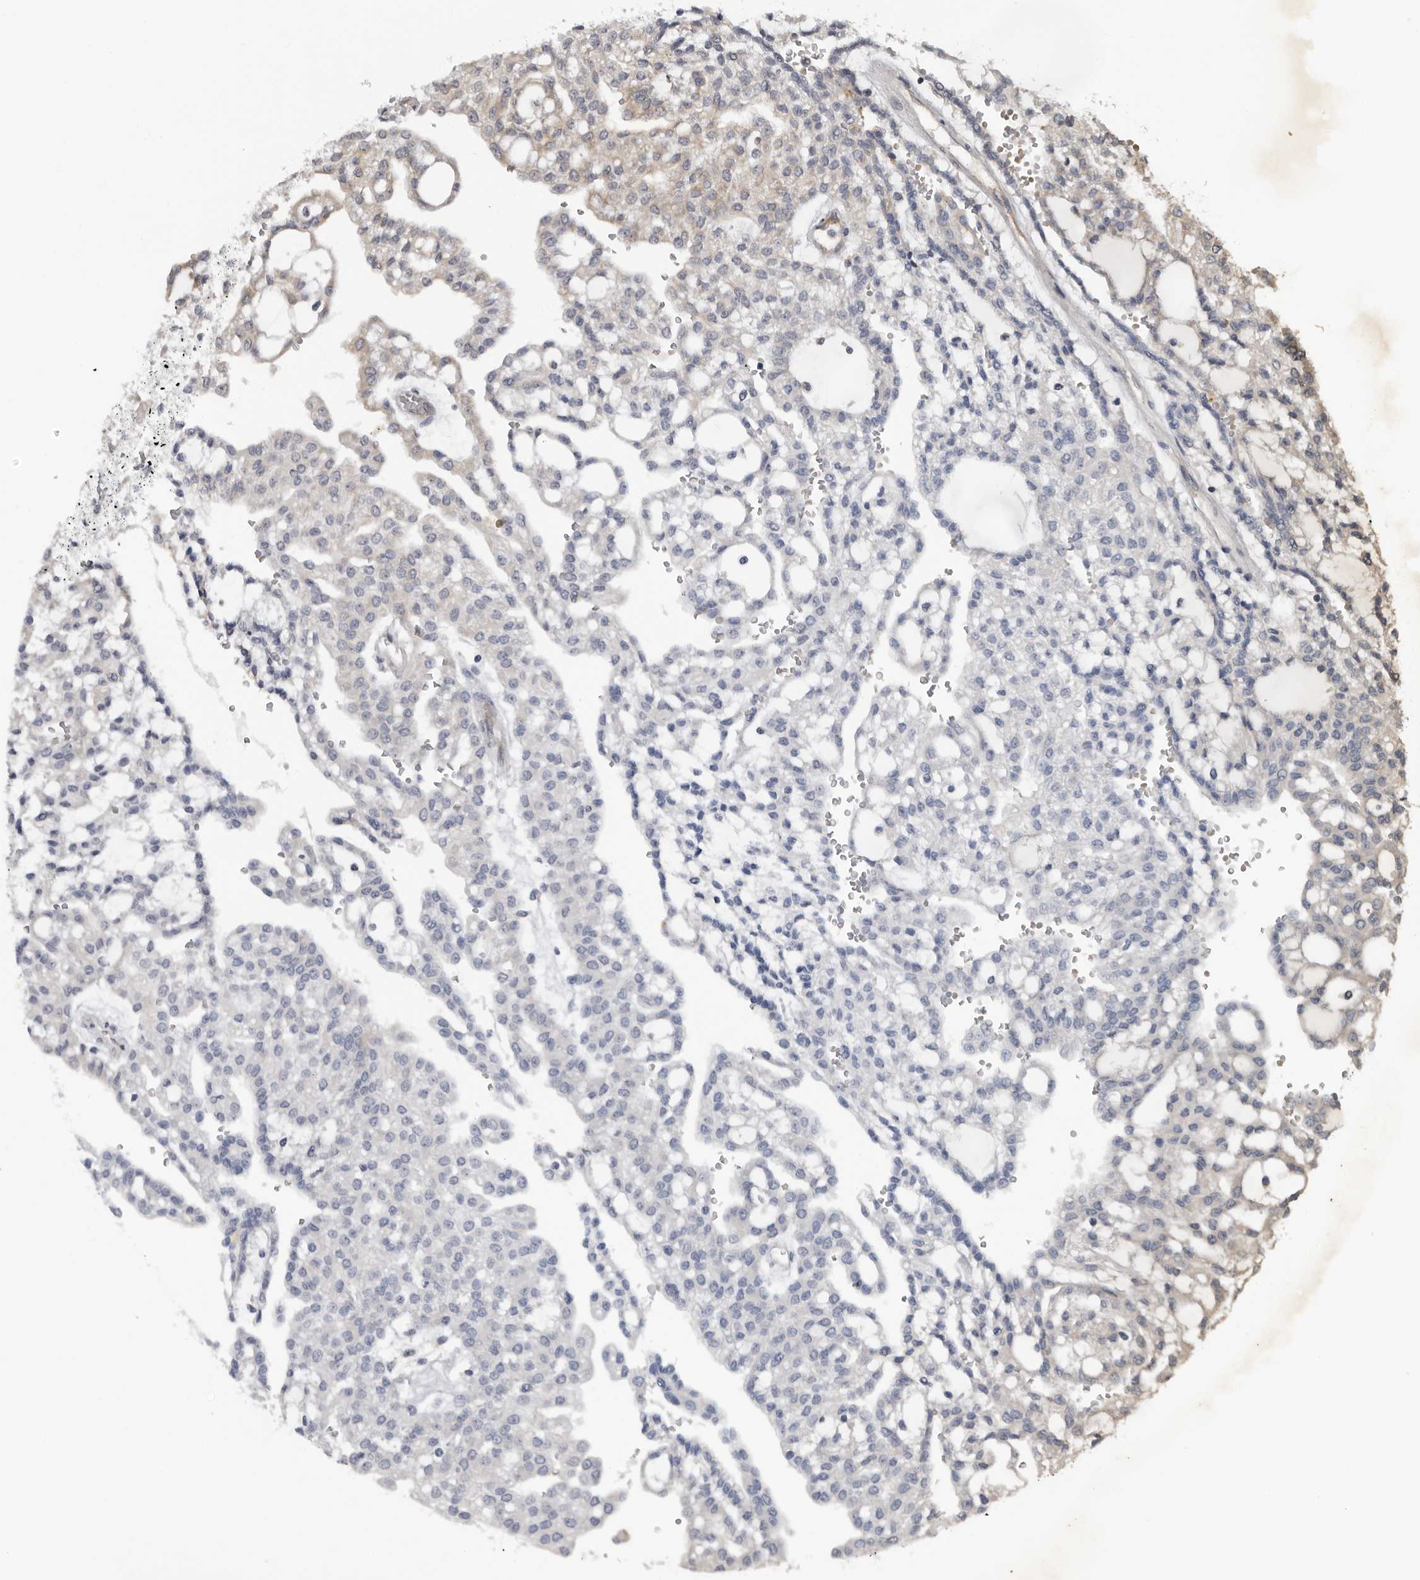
{"staining": {"intensity": "weak", "quantity": "25%-75%", "location": "cytoplasmic/membranous"}, "tissue": "renal cancer", "cell_type": "Tumor cells", "image_type": "cancer", "snomed": [{"axis": "morphology", "description": "Adenocarcinoma, NOS"}, {"axis": "topography", "description": "Kidney"}], "caption": "The micrograph displays immunohistochemical staining of renal cancer (adenocarcinoma). There is weak cytoplasmic/membranous positivity is appreciated in about 25%-75% of tumor cells.", "gene": "ALPK2", "patient": {"sex": "male", "age": 63}}